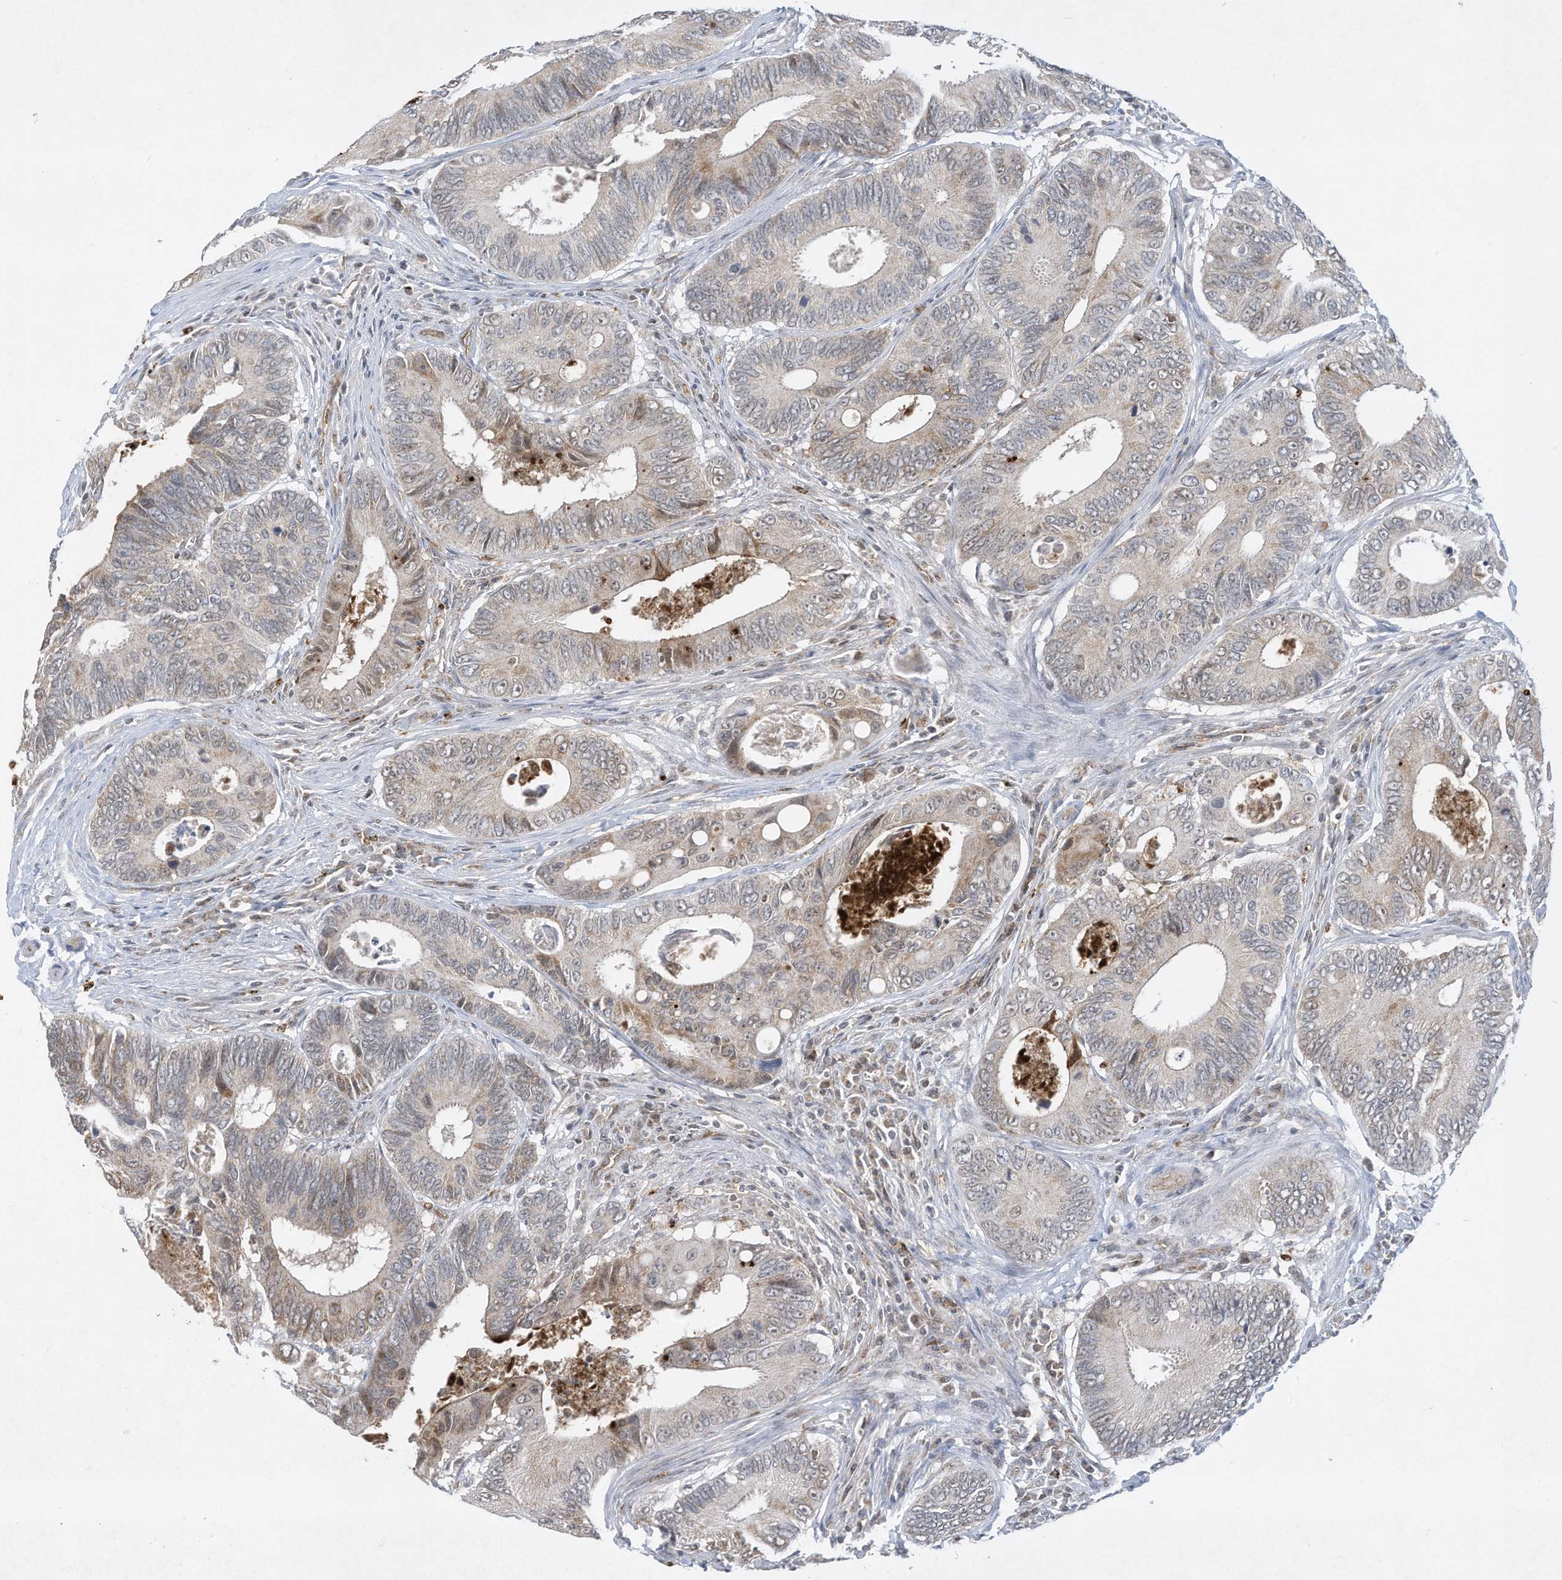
{"staining": {"intensity": "moderate", "quantity": "<25%", "location": "cytoplasmic/membranous"}, "tissue": "colorectal cancer", "cell_type": "Tumor cells", "image_type": "cancer", "snomed": [{"axis": "morphology", "description": "Inflammation, NOS"}, {"axis": "morphology", "description": "Adenocarcinoma, NOS"}, {"axis": "topography", "description": "Colon"}], "caption": "A low amount of moderate cytoplasmic/membranous positivity is appreciated in approximately <25% of tumor cells in adenocarcinoma (colorectal) tissue.", "gene": "CHRNA4", "patient": {"sex": "male", "age": 72}}